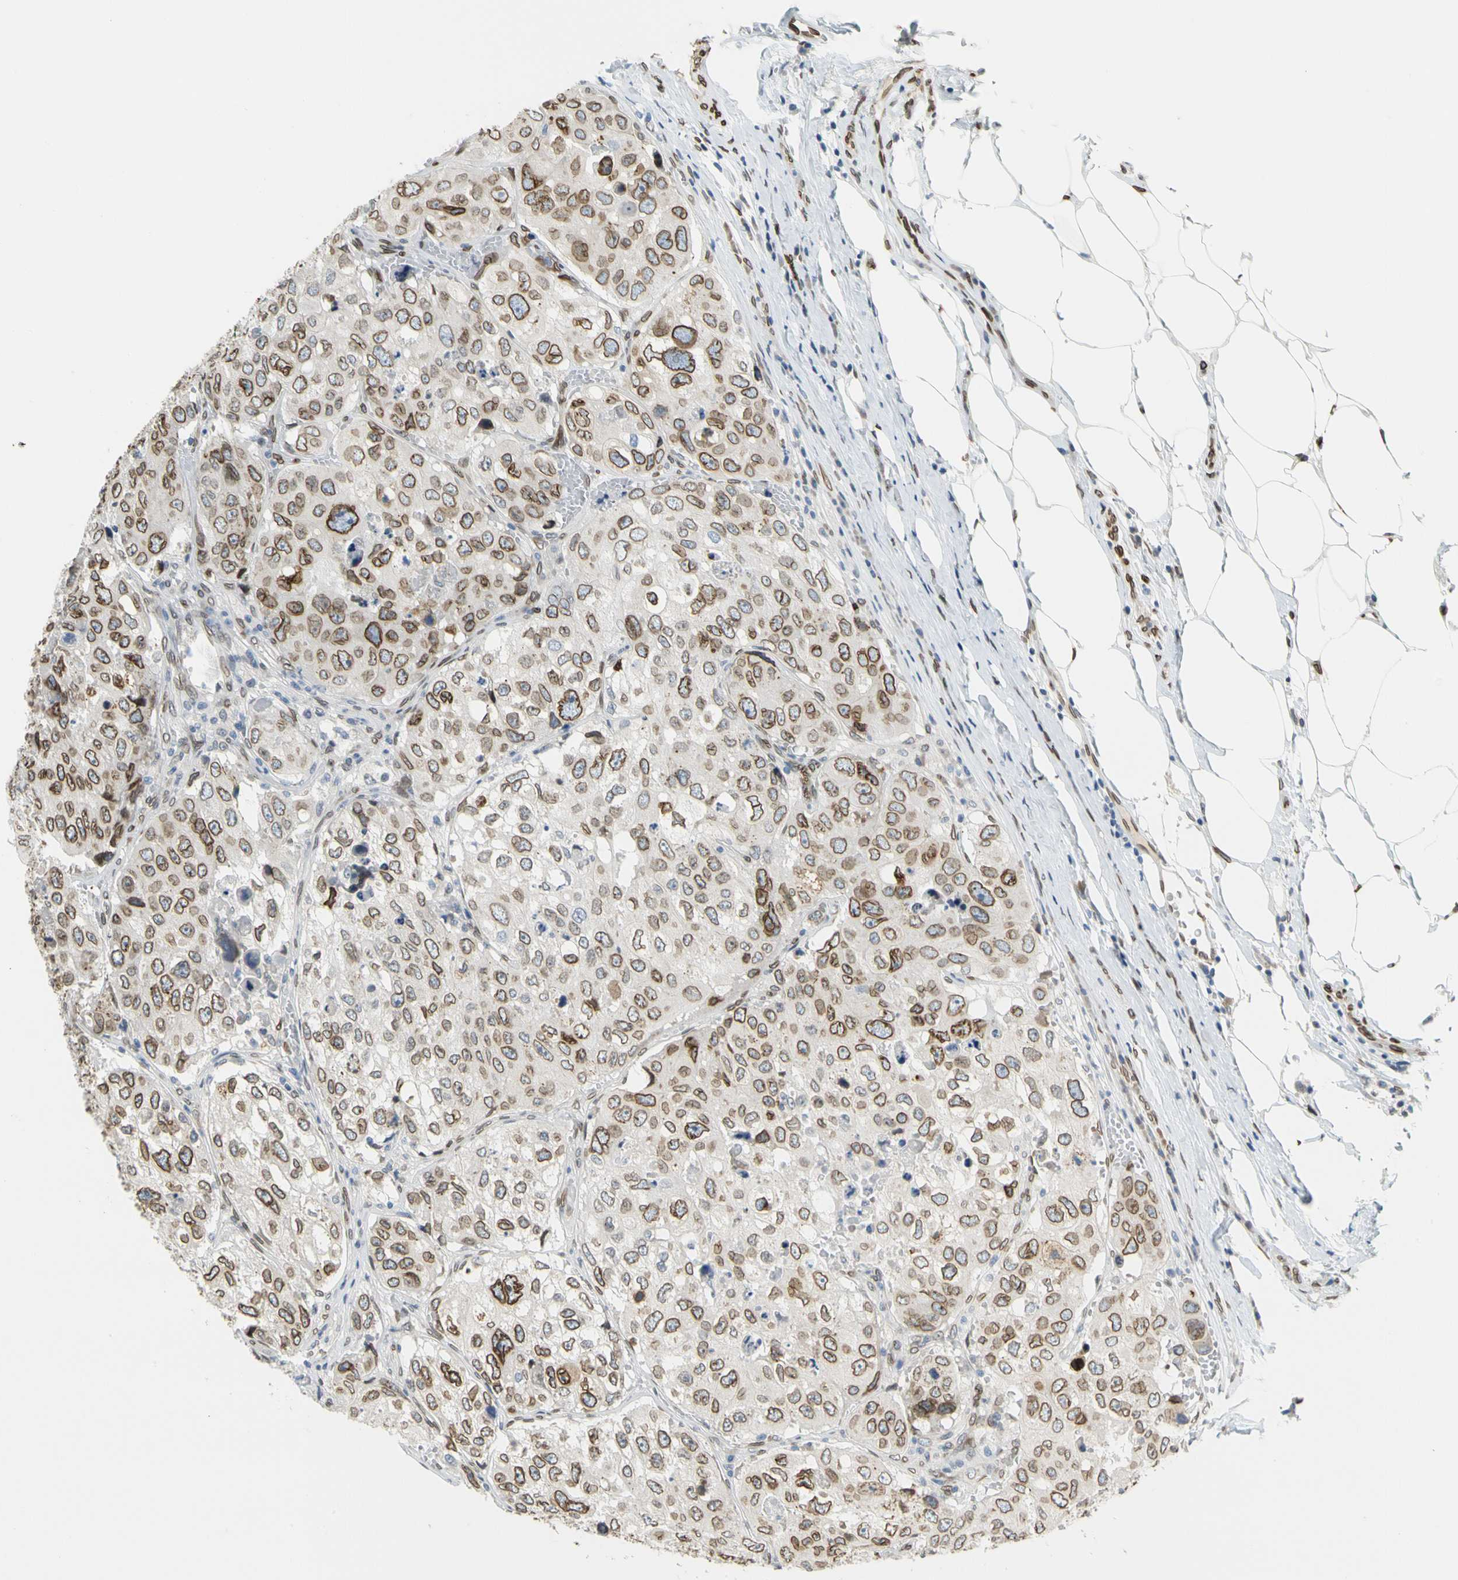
{"staining": {"intensity": "strong", "quantity": ">75%", "location": "cytoplasmic/membranous,nuclear"}, "tissue": "urothelial cancer", "cell_type": "Tumor cells", "image_type": "cancer", "snomed": [{"axis": "morphology", "description": "Urothelial carcinoma, High grade"}, {"axis": "topography", "description": "Lymph node"}, {"axis": "topography", "description": "Urinary bladder"}], "caption": "High-magnification brightfield microscopy of urothelial carcinoma (high-grade) stained with DAB (3,3'-diaminobenzidine) (brown) and counterstained with hematoxylin (blue). tumor cells exhibit strong cytoplasmic/membranous and nuclear staining is appreciated in approximately>75% of cells. (DAB IHC, brown staining for protein, blue staining for nuclei).", "gene": "SUN1", "patient": {"sex": "male", "age": 51}}